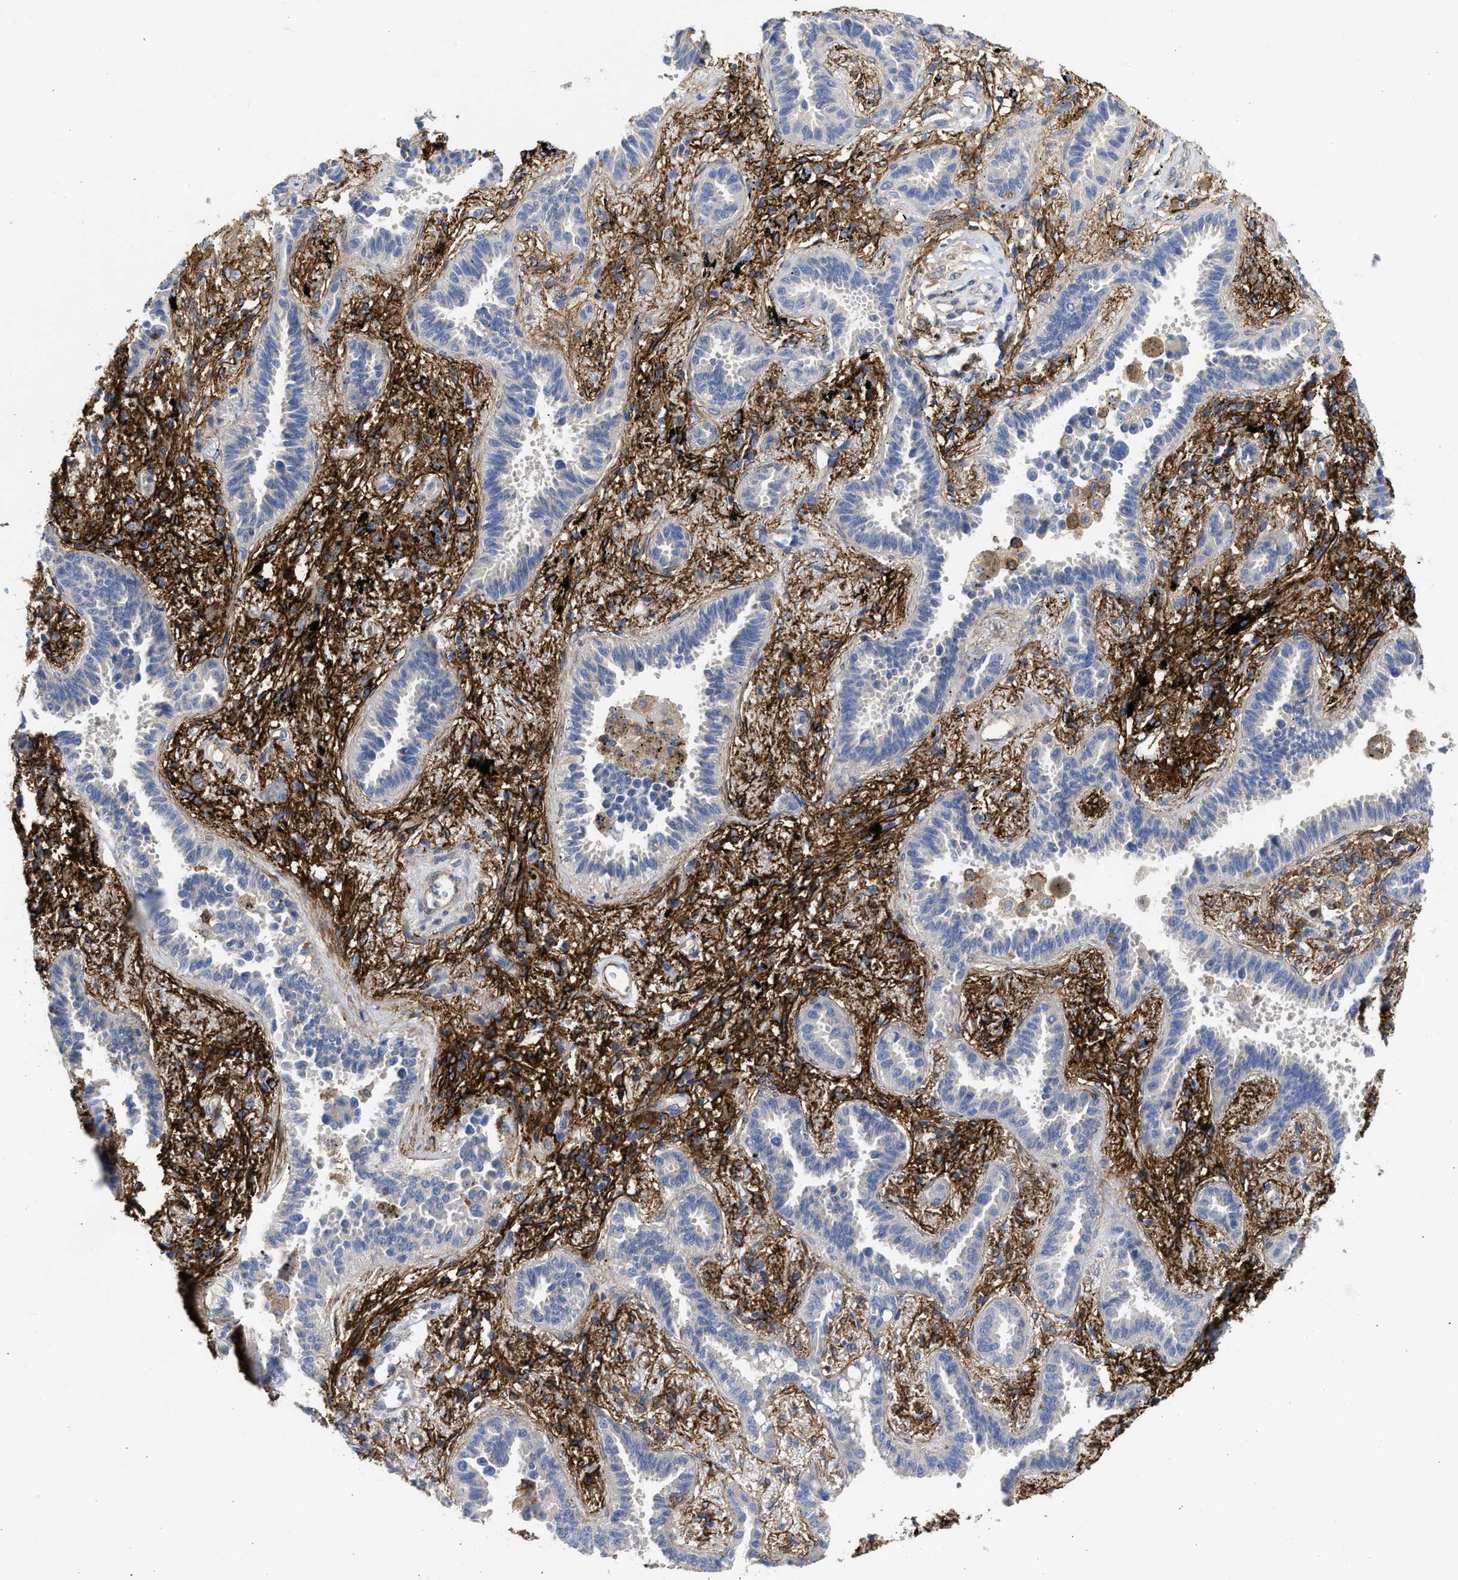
{"staining": {"intensity": "negative", "quantity": "none", "location": "none"}, "tissue": "lung cancer", "cell_type": "Tumor cells", "image_type": "cancer", "snomed": [{"axis": "morphology", "description": "Adenocarcinoma, NOS"}, {"axis": "topography", "description": "Lung"}], "caption": "IHC micrograph of human adenocarcinoma (lung) stained for a protein (brown), which displays no positivity in tumor cells. (DAB (3,3'-diaminobenzidine) immunohistochemistry with hematoxylin counter stain).", "gene": "HS3ST5", "patient": {"sex": "male", "age": 59}}